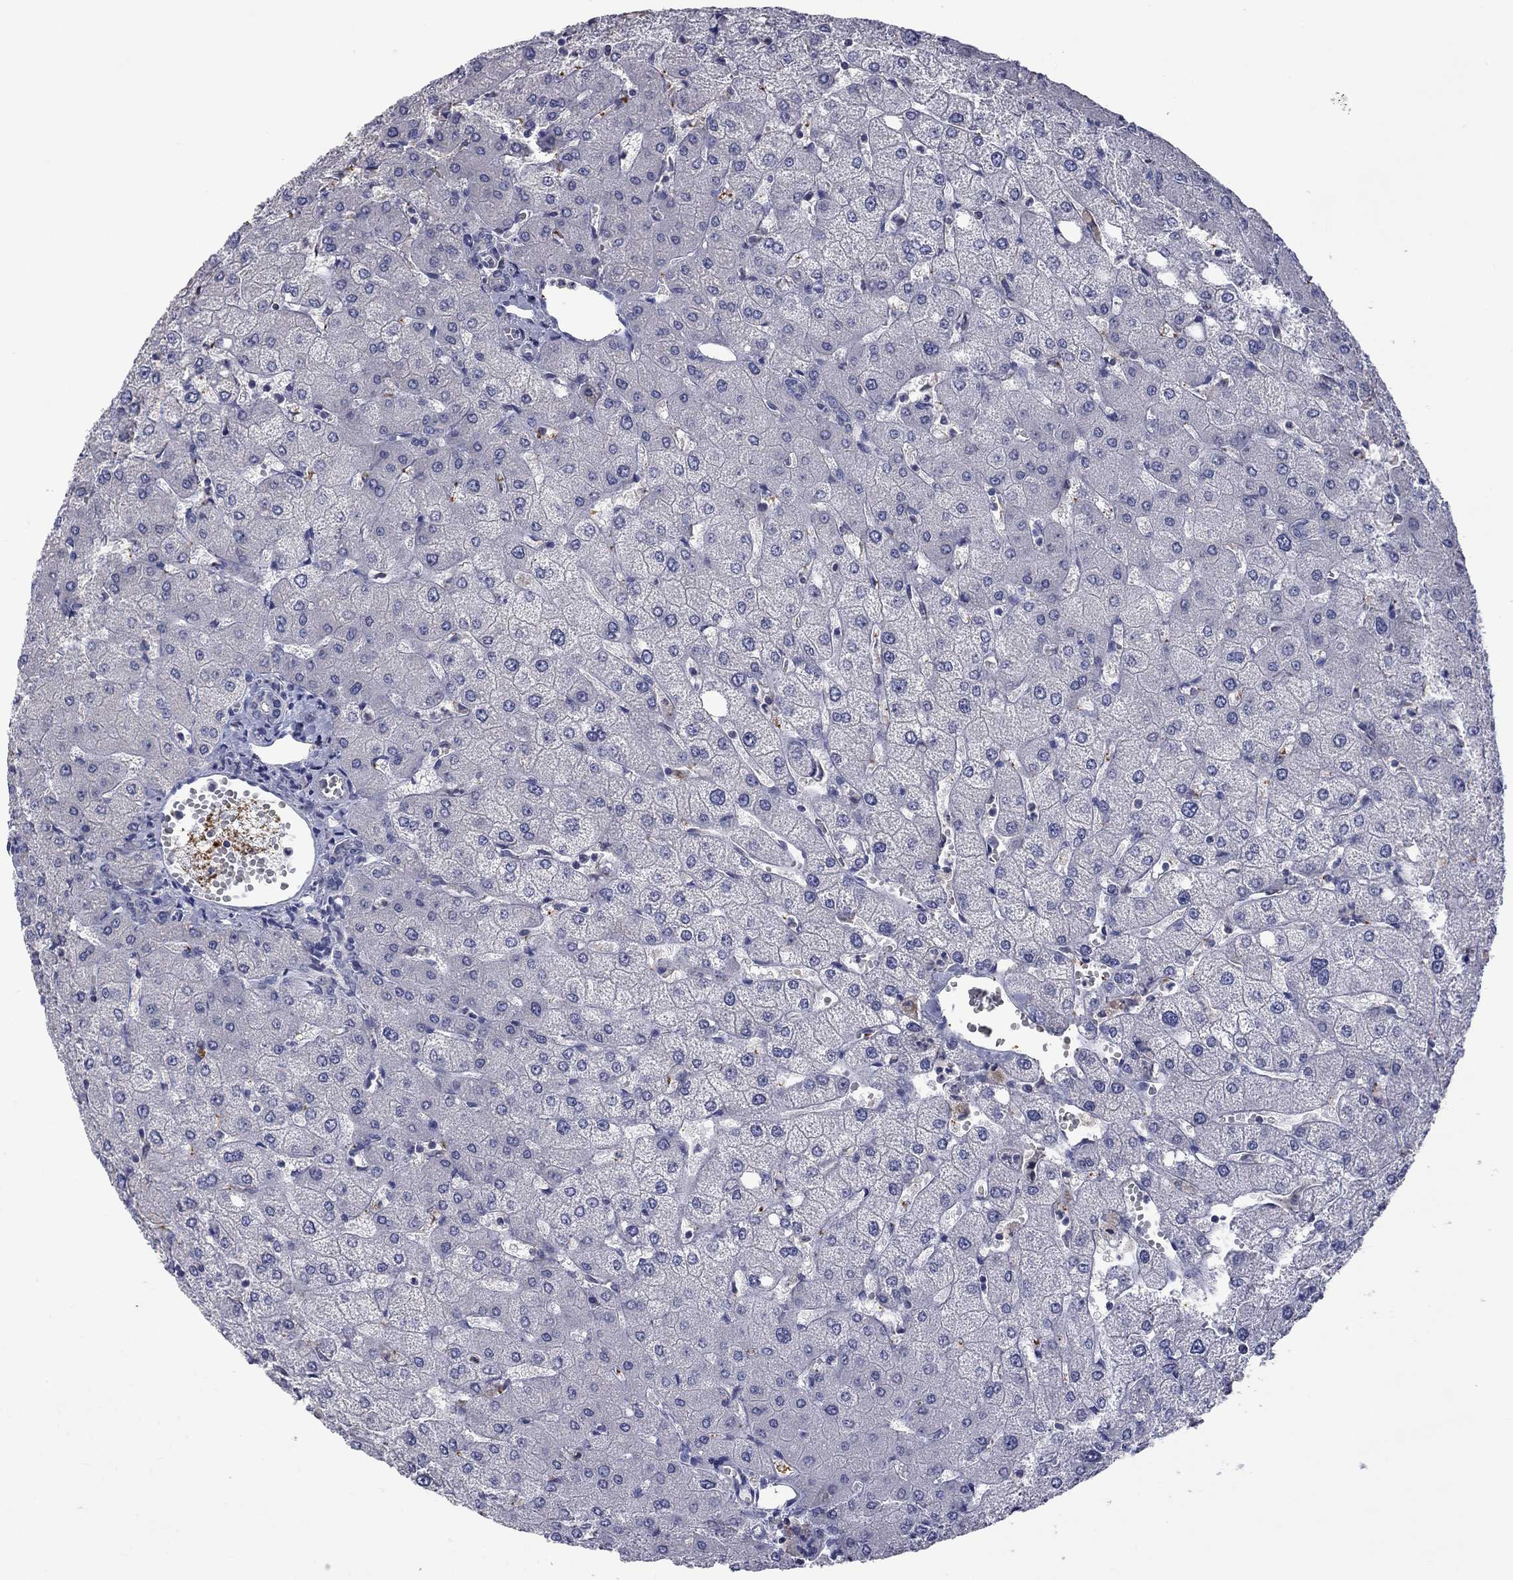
{"staining": {"intensity": "negative", "quantity": "none", "location": "none"}, "tissue": "liver", "cell_type": "Cholangiocytes", "image_type": "normal", "snomed": [{"axis": "morphology", "description": "Normal tissue, NOS"}, {"axis": "topography", "description": "Liver"}], "caption": "Cholangiocytes show no significant positivity in unremarkable liver. Nuclei are stained in blue.", "gene": "PLEK", "patient": {"sex": "female", "age": 54}}